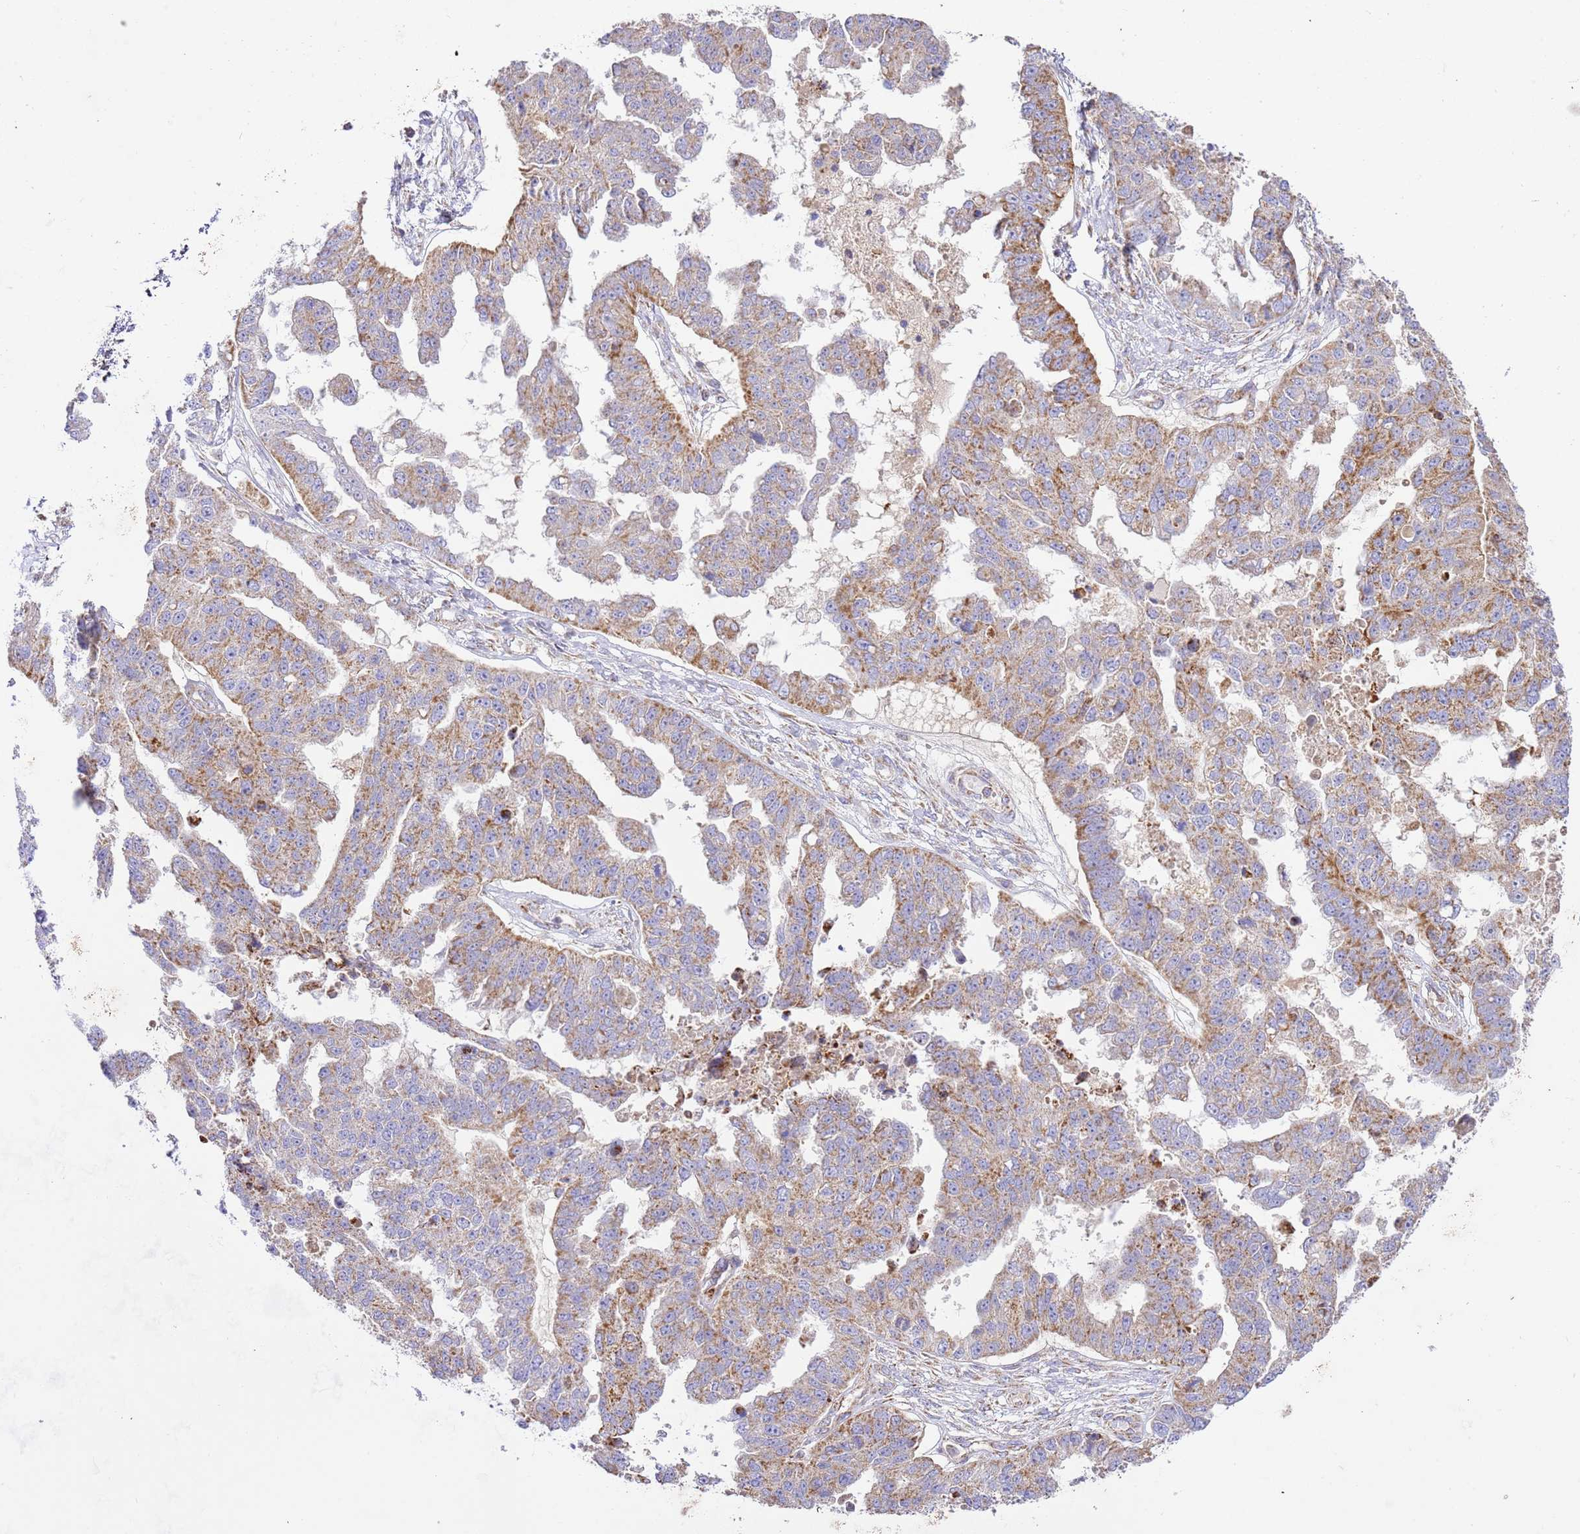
{"staining": {"intensity": "moderate", "quantity": ">75%", "location": "cytoplasmic/membranous"}, "tissue": "ovarian cancer", "cell_type": "Tumor cells", "image_type": "cancer", "snomed": [{"axis": "morphology", "description": "Cystadenocarcinoma, serous, NOS"}, {"axis": "topography", "description": "Ovary"}], "caption": "Protein expression analysis of human ovarian cancer (serous cystadenocarcinoma) reveals moderate cytoplasmic/membranous positivity in approximately >75% of tumor cells.", "gene": "ZBTB39", "patient": {"sex": "female", "age": 58}}